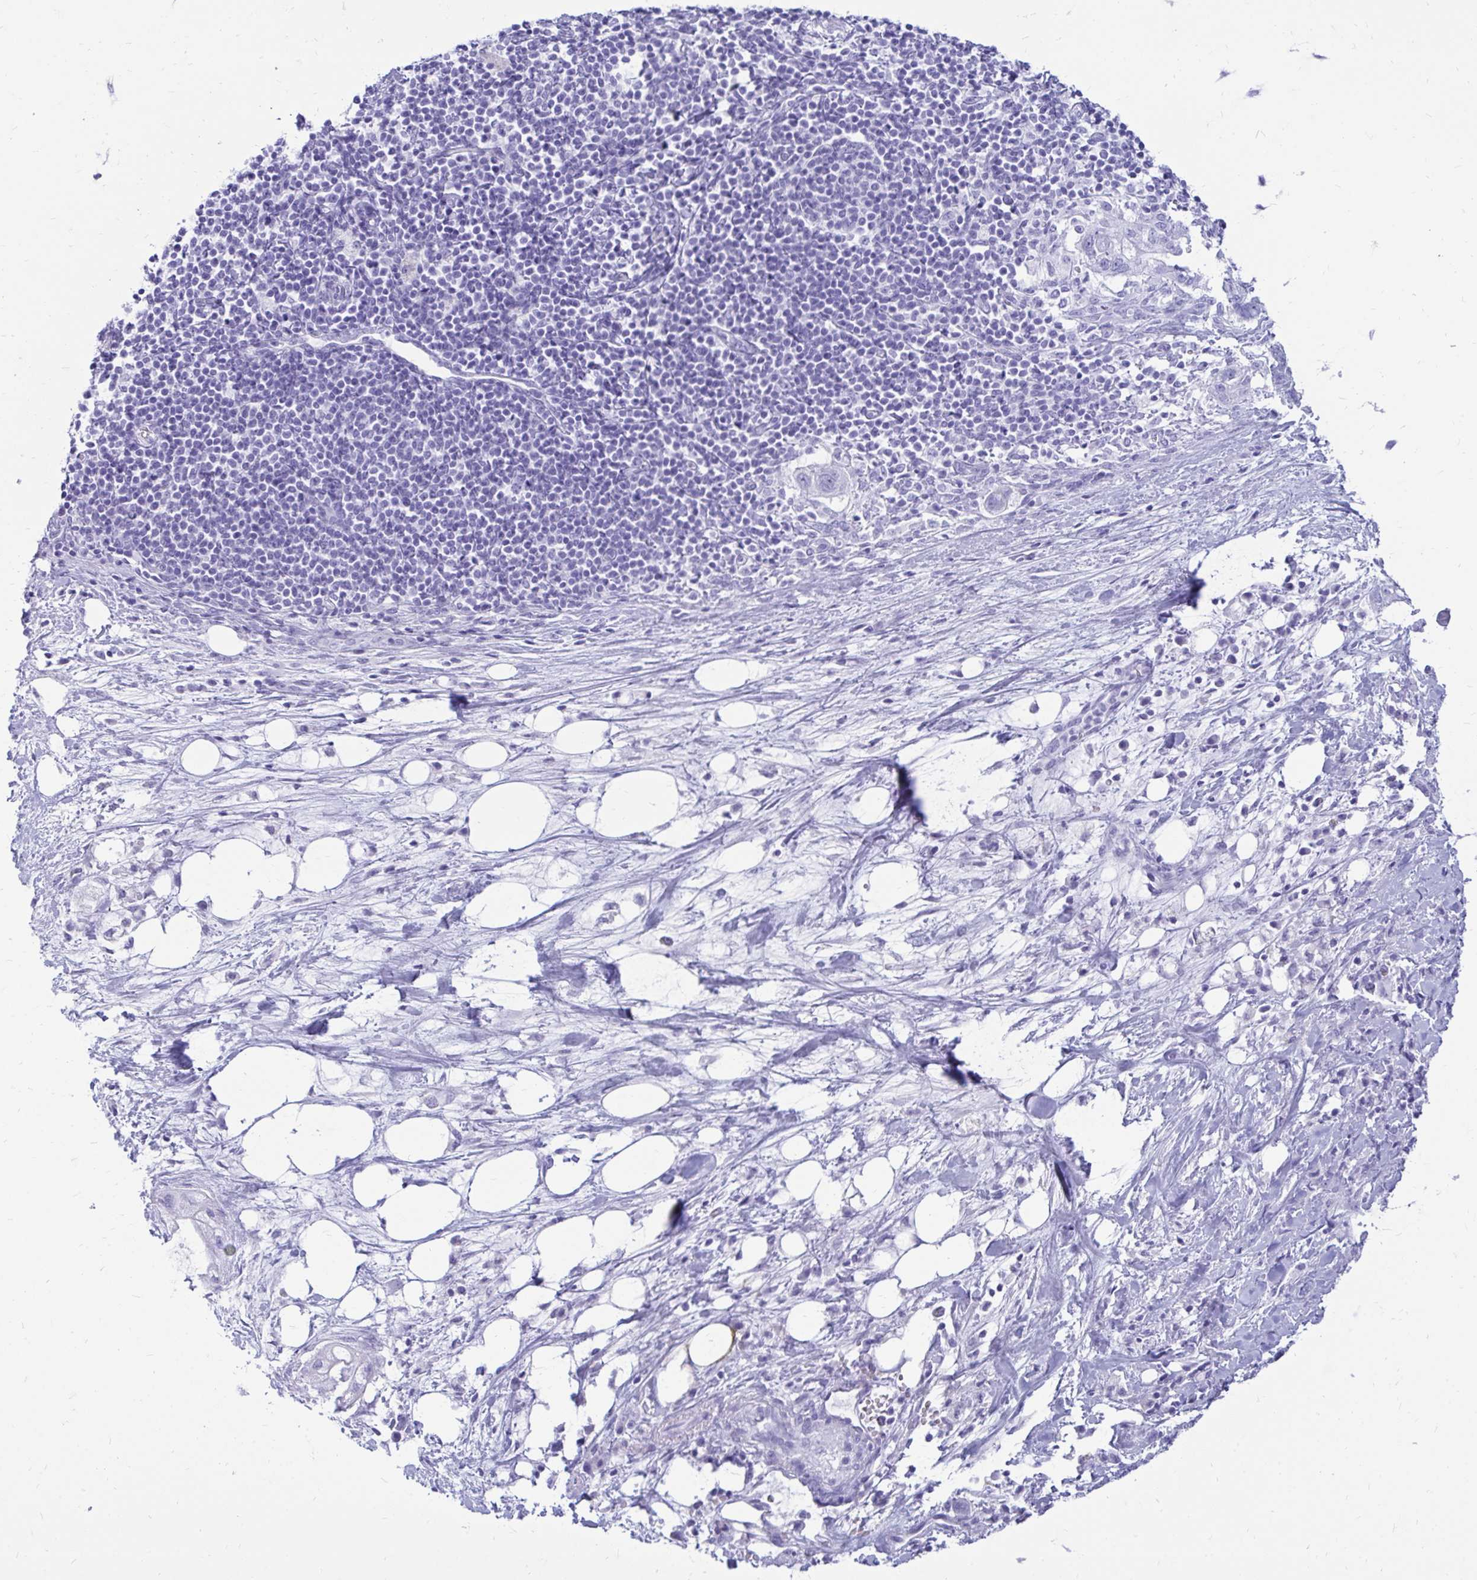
{"staining": {"intensity": "negative", "quantity": "none", "location": "none"}, "tissue": "pancreatic cancer", "cell_type": "Tumor cells", "image_type": "cancer", "snomed": [{"axis": "morphology", "description": "Adenocarcinoma, NOS"}, {"axis": "topography", "description": "Pancreas"}], "caption": "Pancreatic cancer (adenocarcinoma) was stained to show a protein in brown. There is no significant staining in tumor cells.", "gene": "OR10R2", "patient": {"sex": "male", "age": 44}}